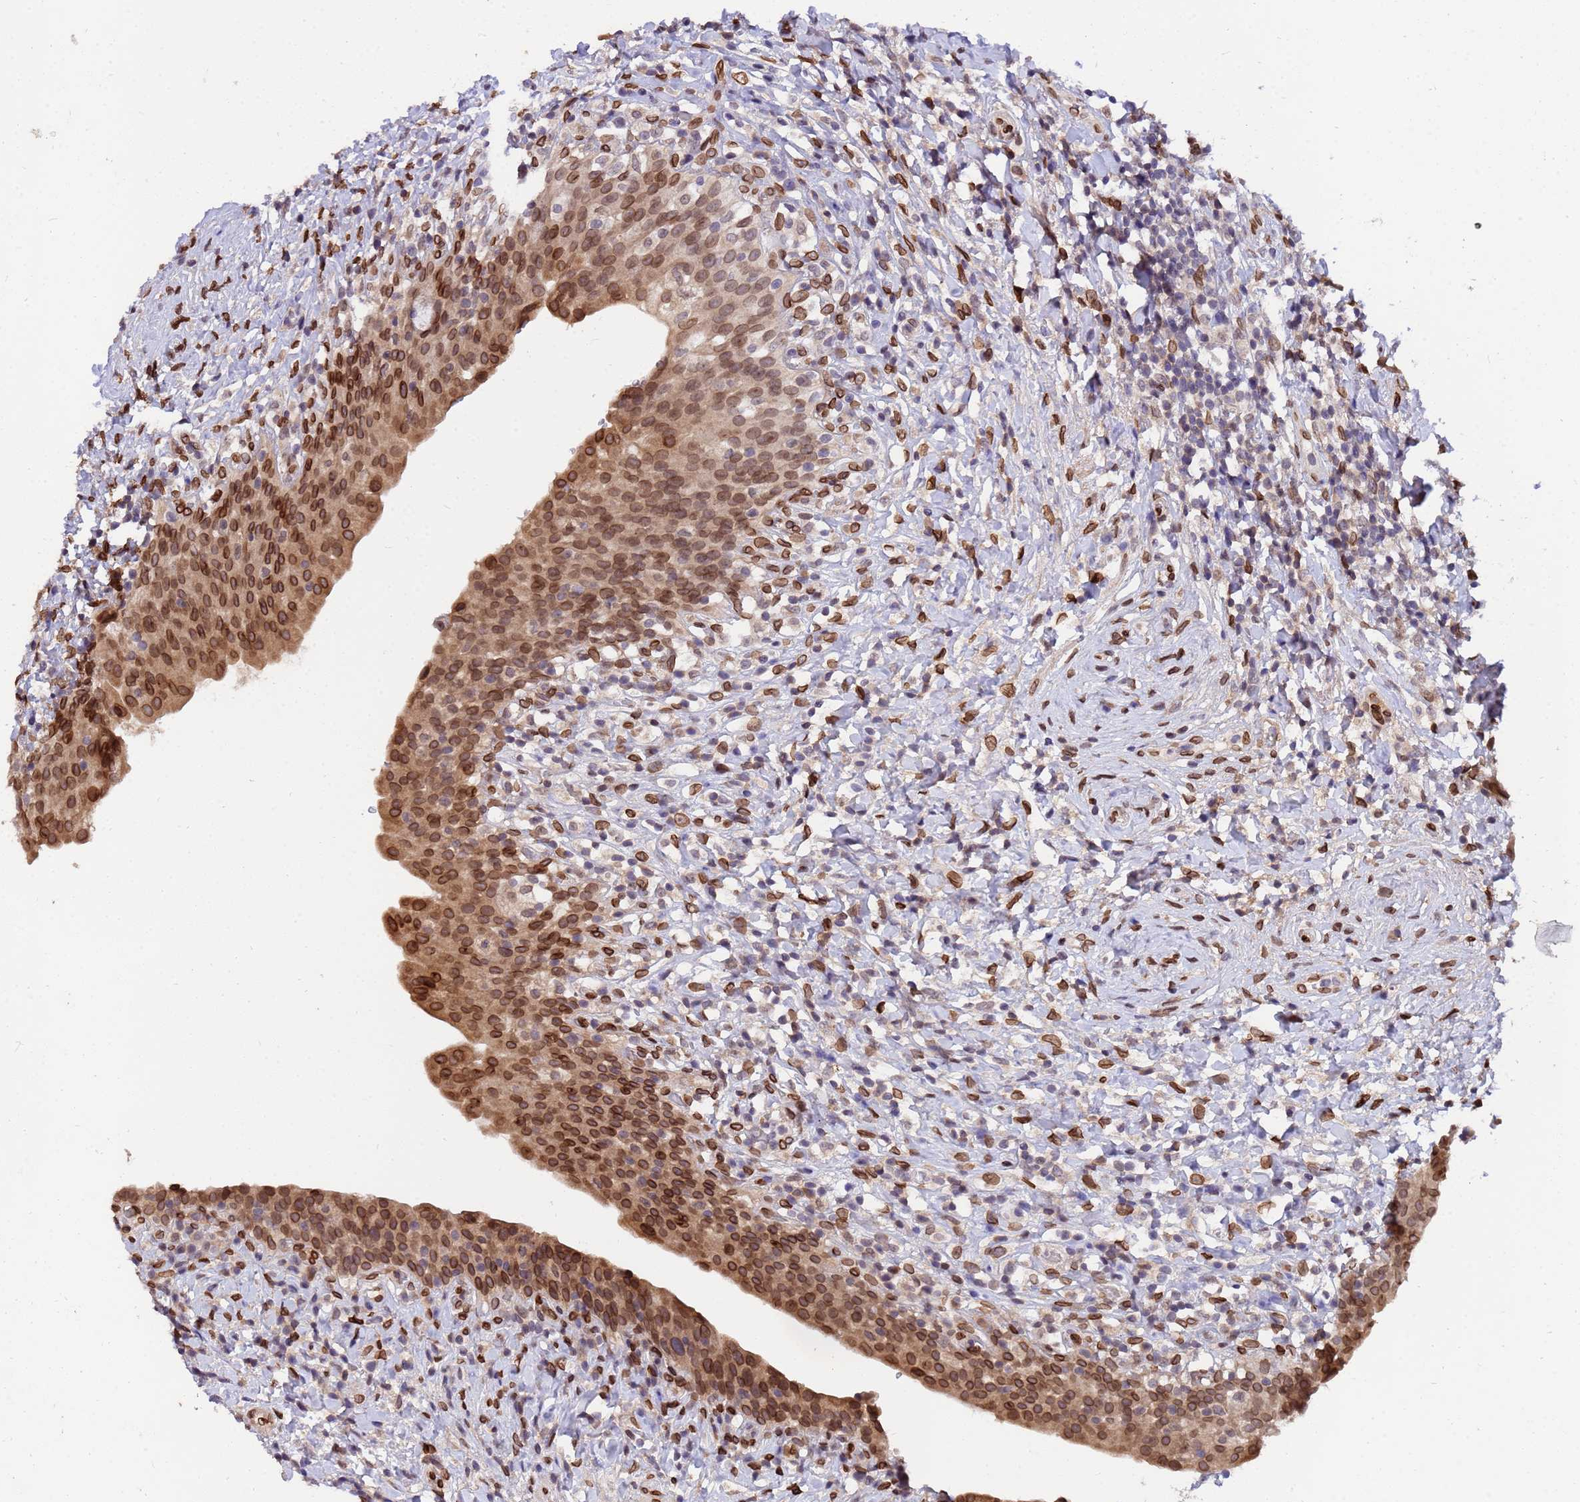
{"staining": {"intensity": "strong", "quantity": ">75%", "location": "cytoplasmic/membranous,nuclear"}, "tissue": "urinary bladder", "cell_type": "Urothelial cells", "image_type": "normal", "snomed": [{"axis": "morphology", "description": "Normal tissue, NOS"}, {"axis": "morphology", "description": "Inflammation, NOS"}, {"axis": "topography", "description": "Urinary bladder"}], "caption": "Protein analysis of normal urinary bladder exhibits strong cytoplasmic/membranous,nuclear expression in approximately >75% of urothelial cells.", "gene": "GPR135", "patient": {"sex": "male", "age": 64}}